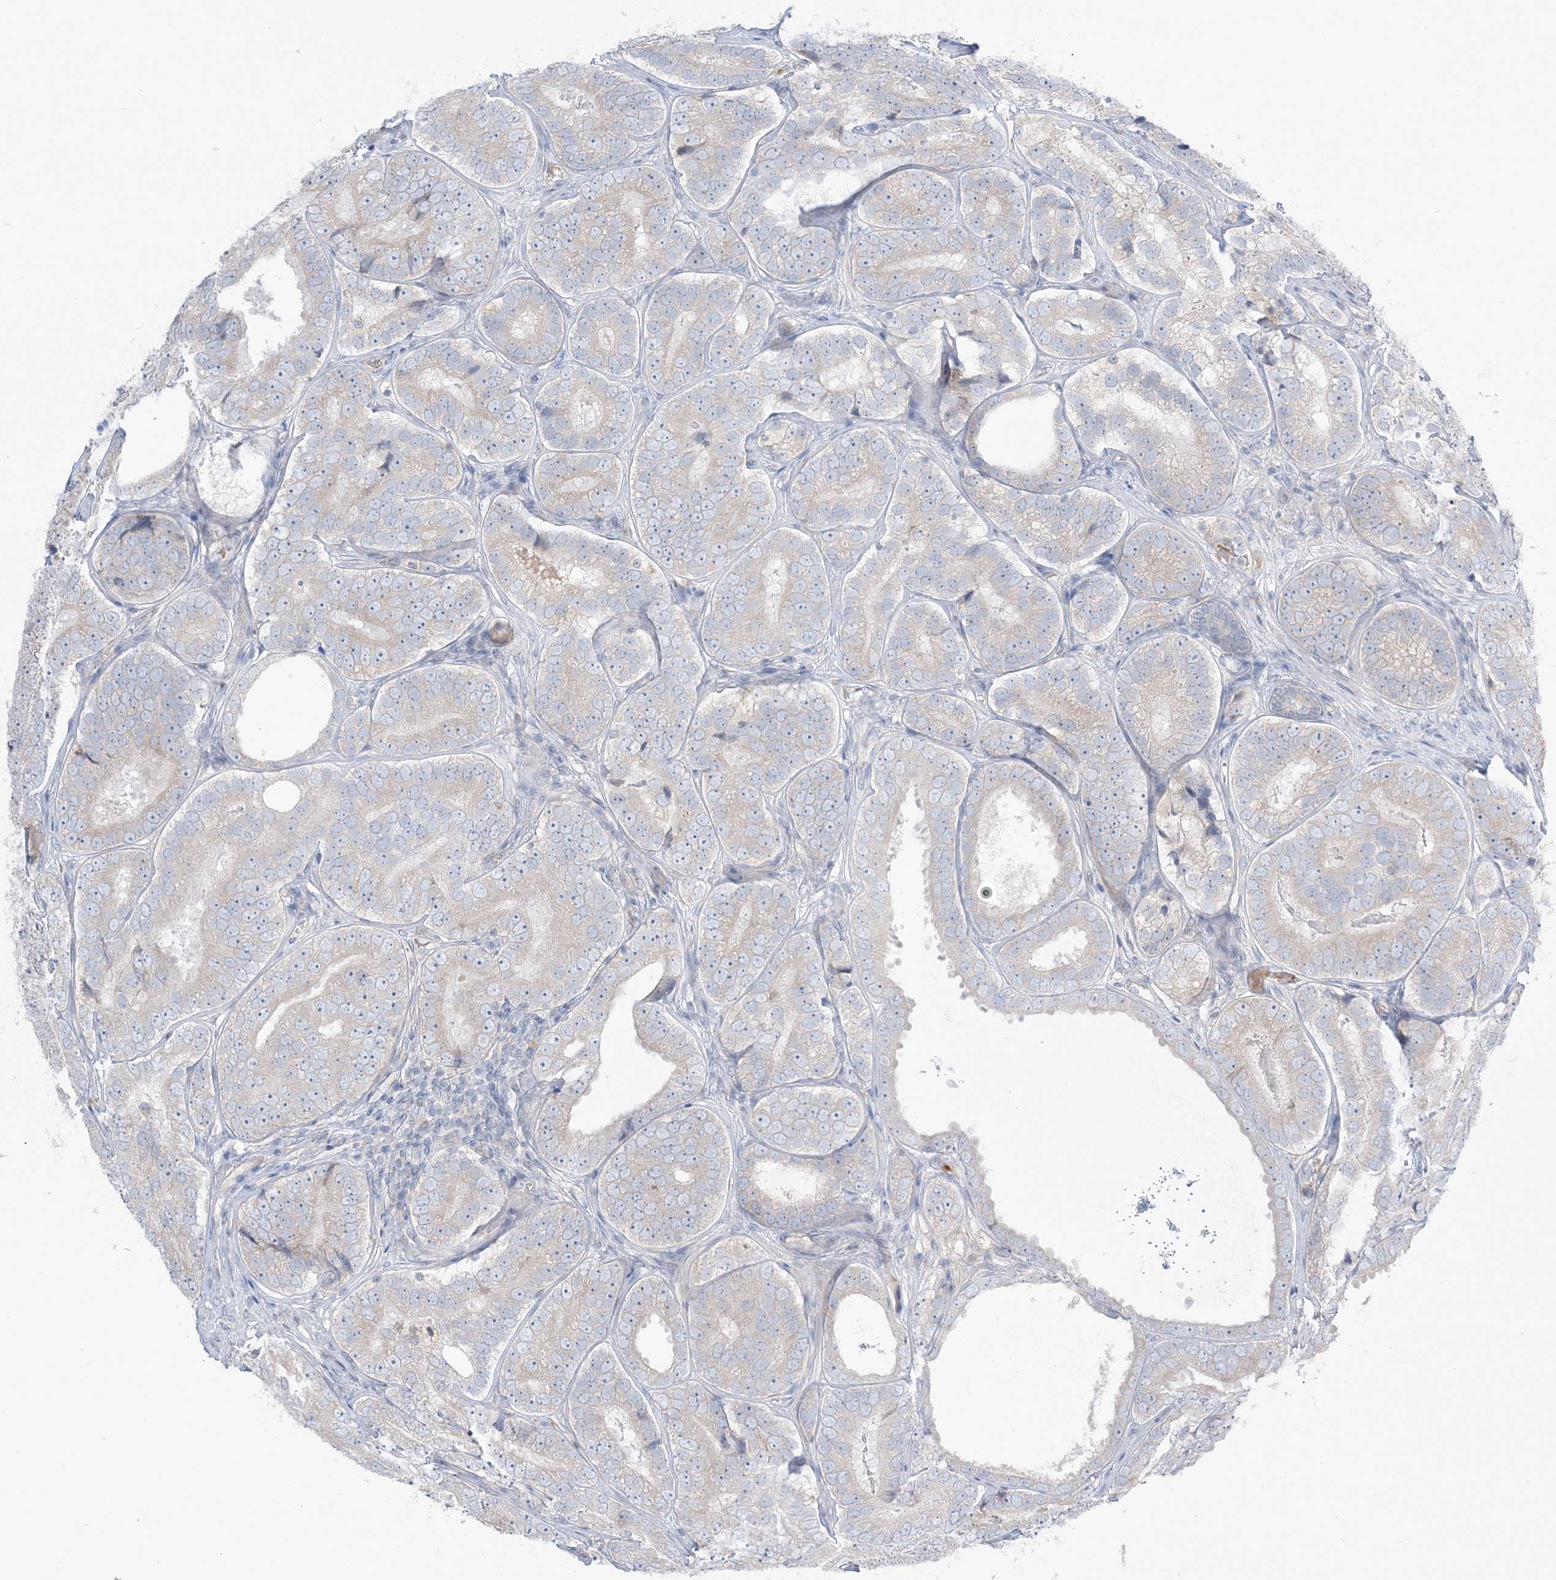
{"staining": {"intensity": "negative", "quantity": "none", "location": "none"}, "tissue": "prostate cancer", "cell_type": "Tumor cells", "image_type": "cancer", "snomed": [{"axis": "morphology", "description": "Adenocarcinoma, High grade"}, {"axis": "topography", "description": "Prostate"}], "caption": "Tumor cells show no significant positivity in adenocarcinoma (high-grade) (prostate).", "gene": "MMGT1", "patient": {"sex": "male", "age": 56}}